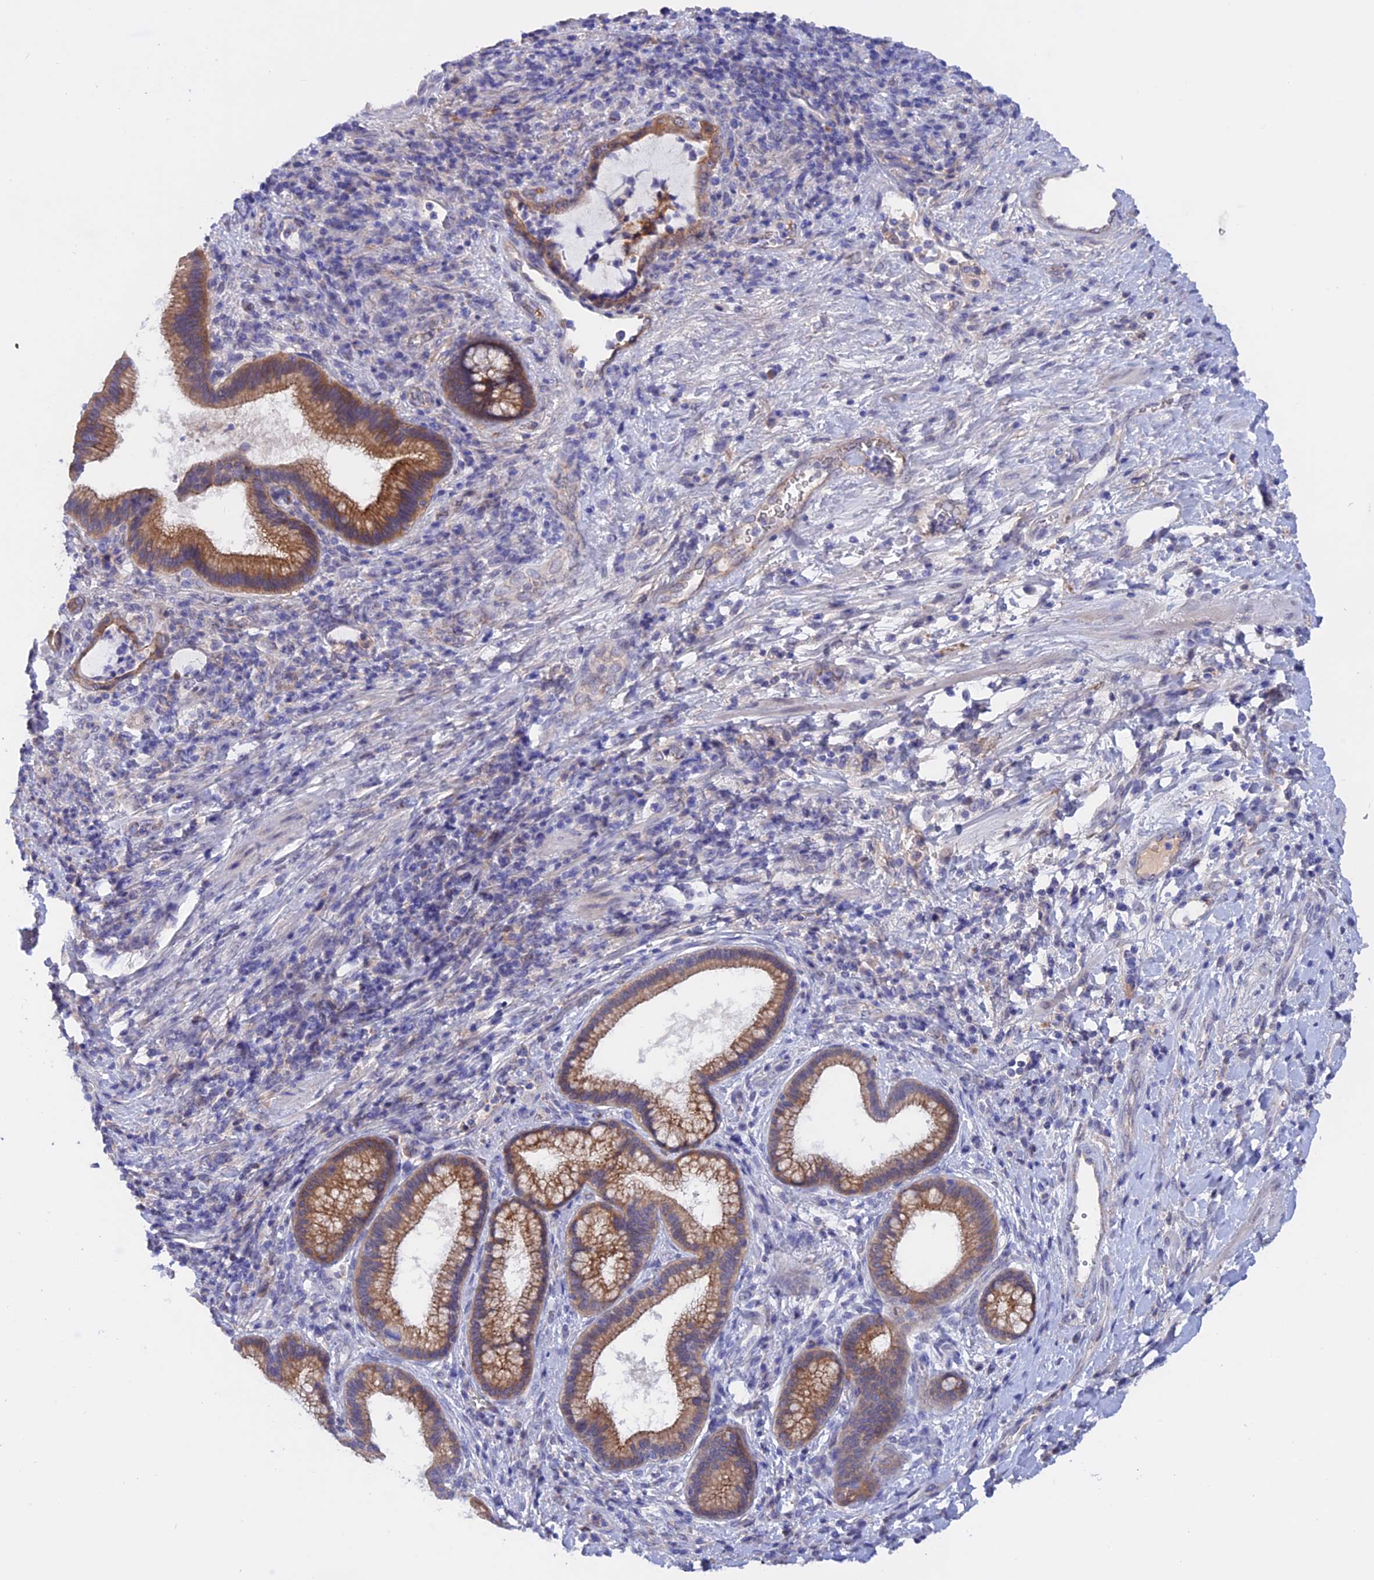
{"staining": {"intensity": "moderate", "quantity": ">75%", "location": "cytoplasmic/membranous"}, "tissue": "pancreatic cancer", "cell_type": "Tumor cells", "image_type": "cancer", "snomed": [{"axis": "morphology", "description": "Normal tissue, NOS"}, {"axis": "morphology", "description": "Adenocarcinoma, NOS"}, {"axis": "topography", "description": "Pancreas"}], "caption": "About >75% of tumor cells in pancreatic cancer (adenocarcinoma) demonstrate moderate cytoplasmic/membranous protein positivity as visualized by brown immunohistochemical staining.", "gene": "GK5", "patient": {"sex": "female", "age": 55}}